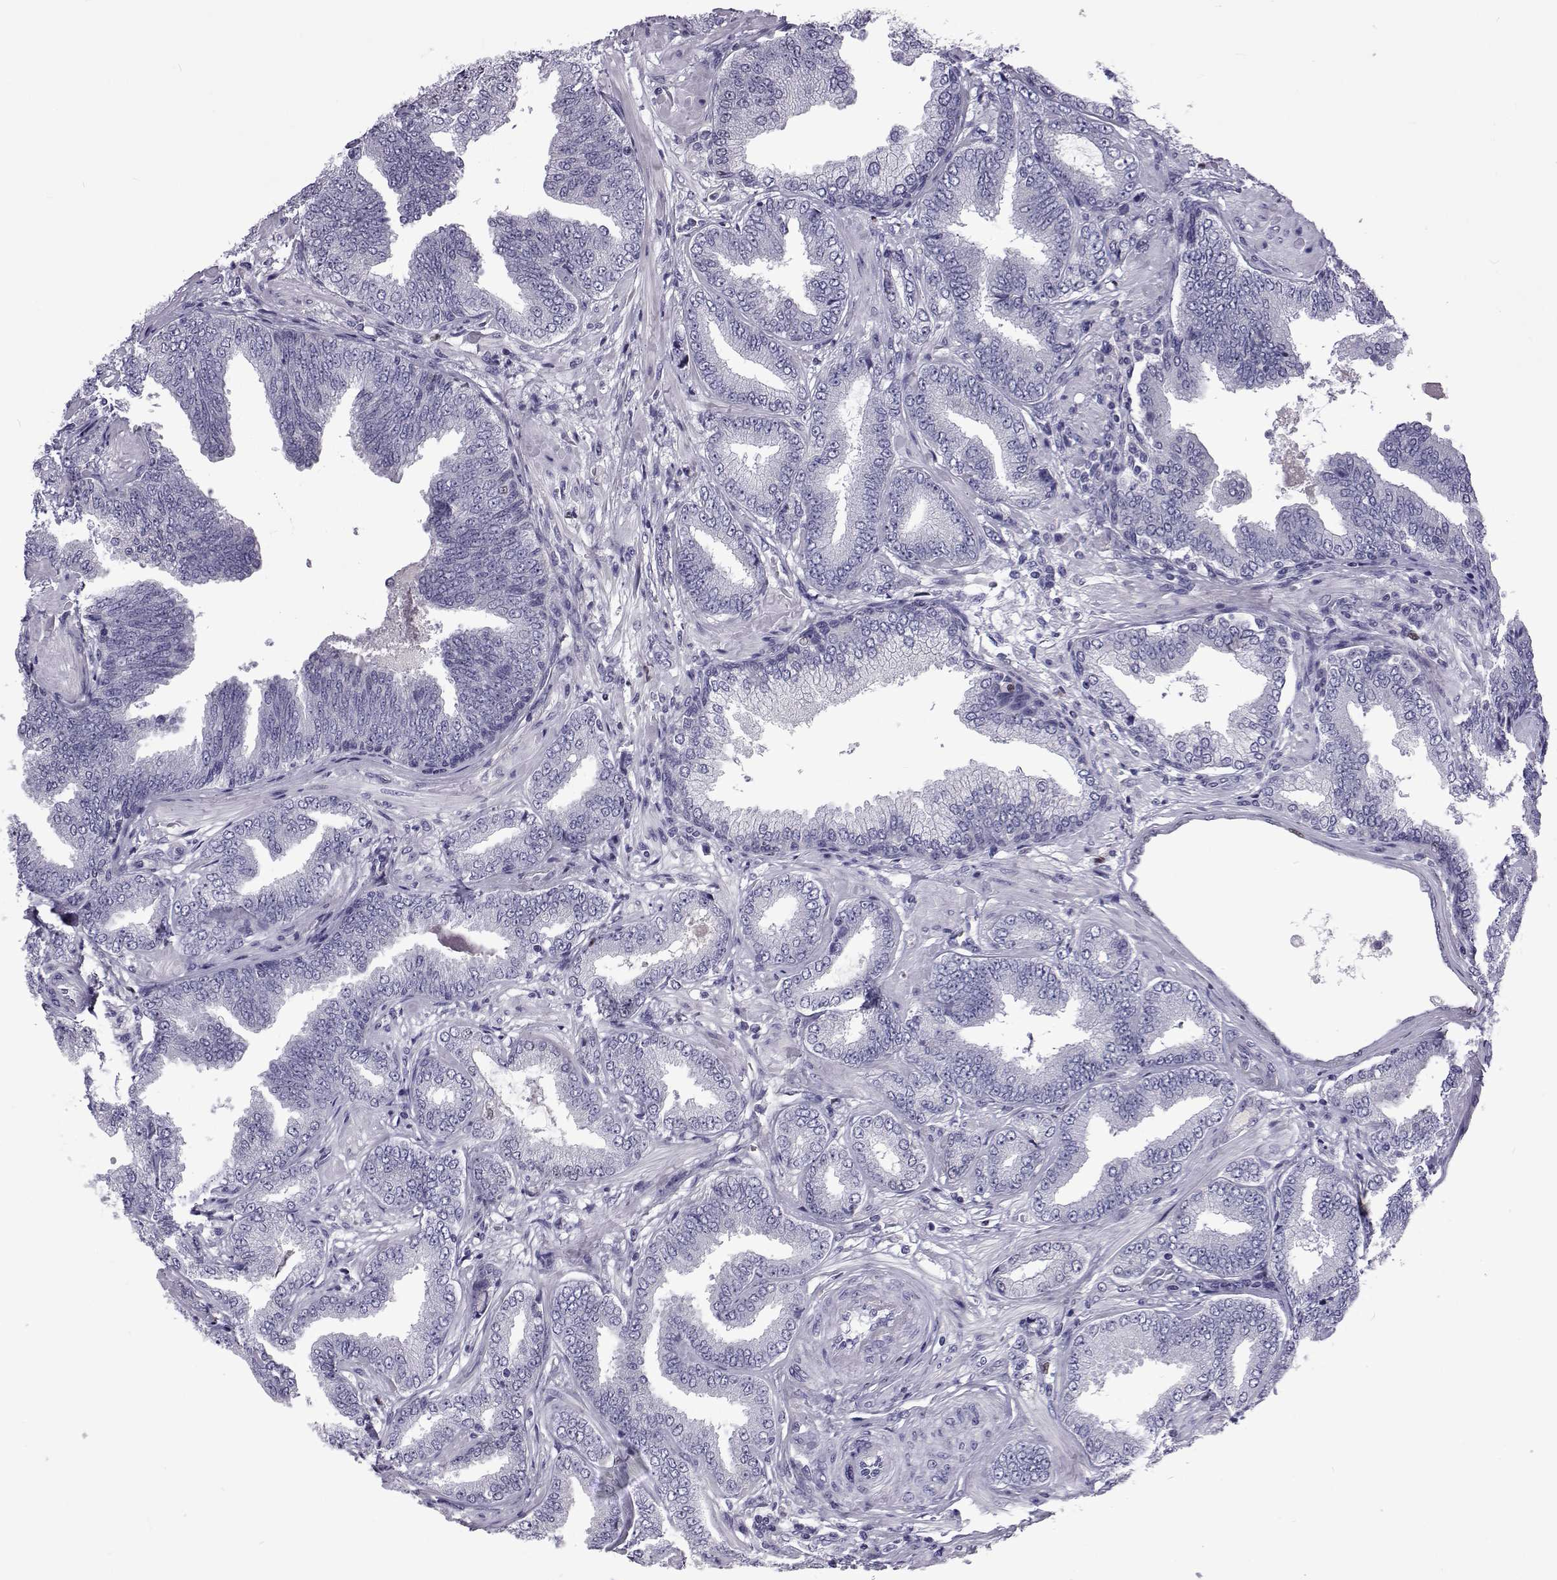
{"staining": {"intensity": "negative", "quantity": "none", "location": "none"}, "tissue": "prostate cancer", "cell_type": "Tumor cells", "image_type": "cancer", "snomed": [{"axis": "morphology", "description": "Adenocarcinoma, Low grade"}, {"axis": "topography", "description": "Prostate"}], "caption": "Prostate cancer was stained to show a protein in brown. There is no significant expression in tumor cells.", "gene": "TCF15", "patient": {"sex": "male", "age": 55}}